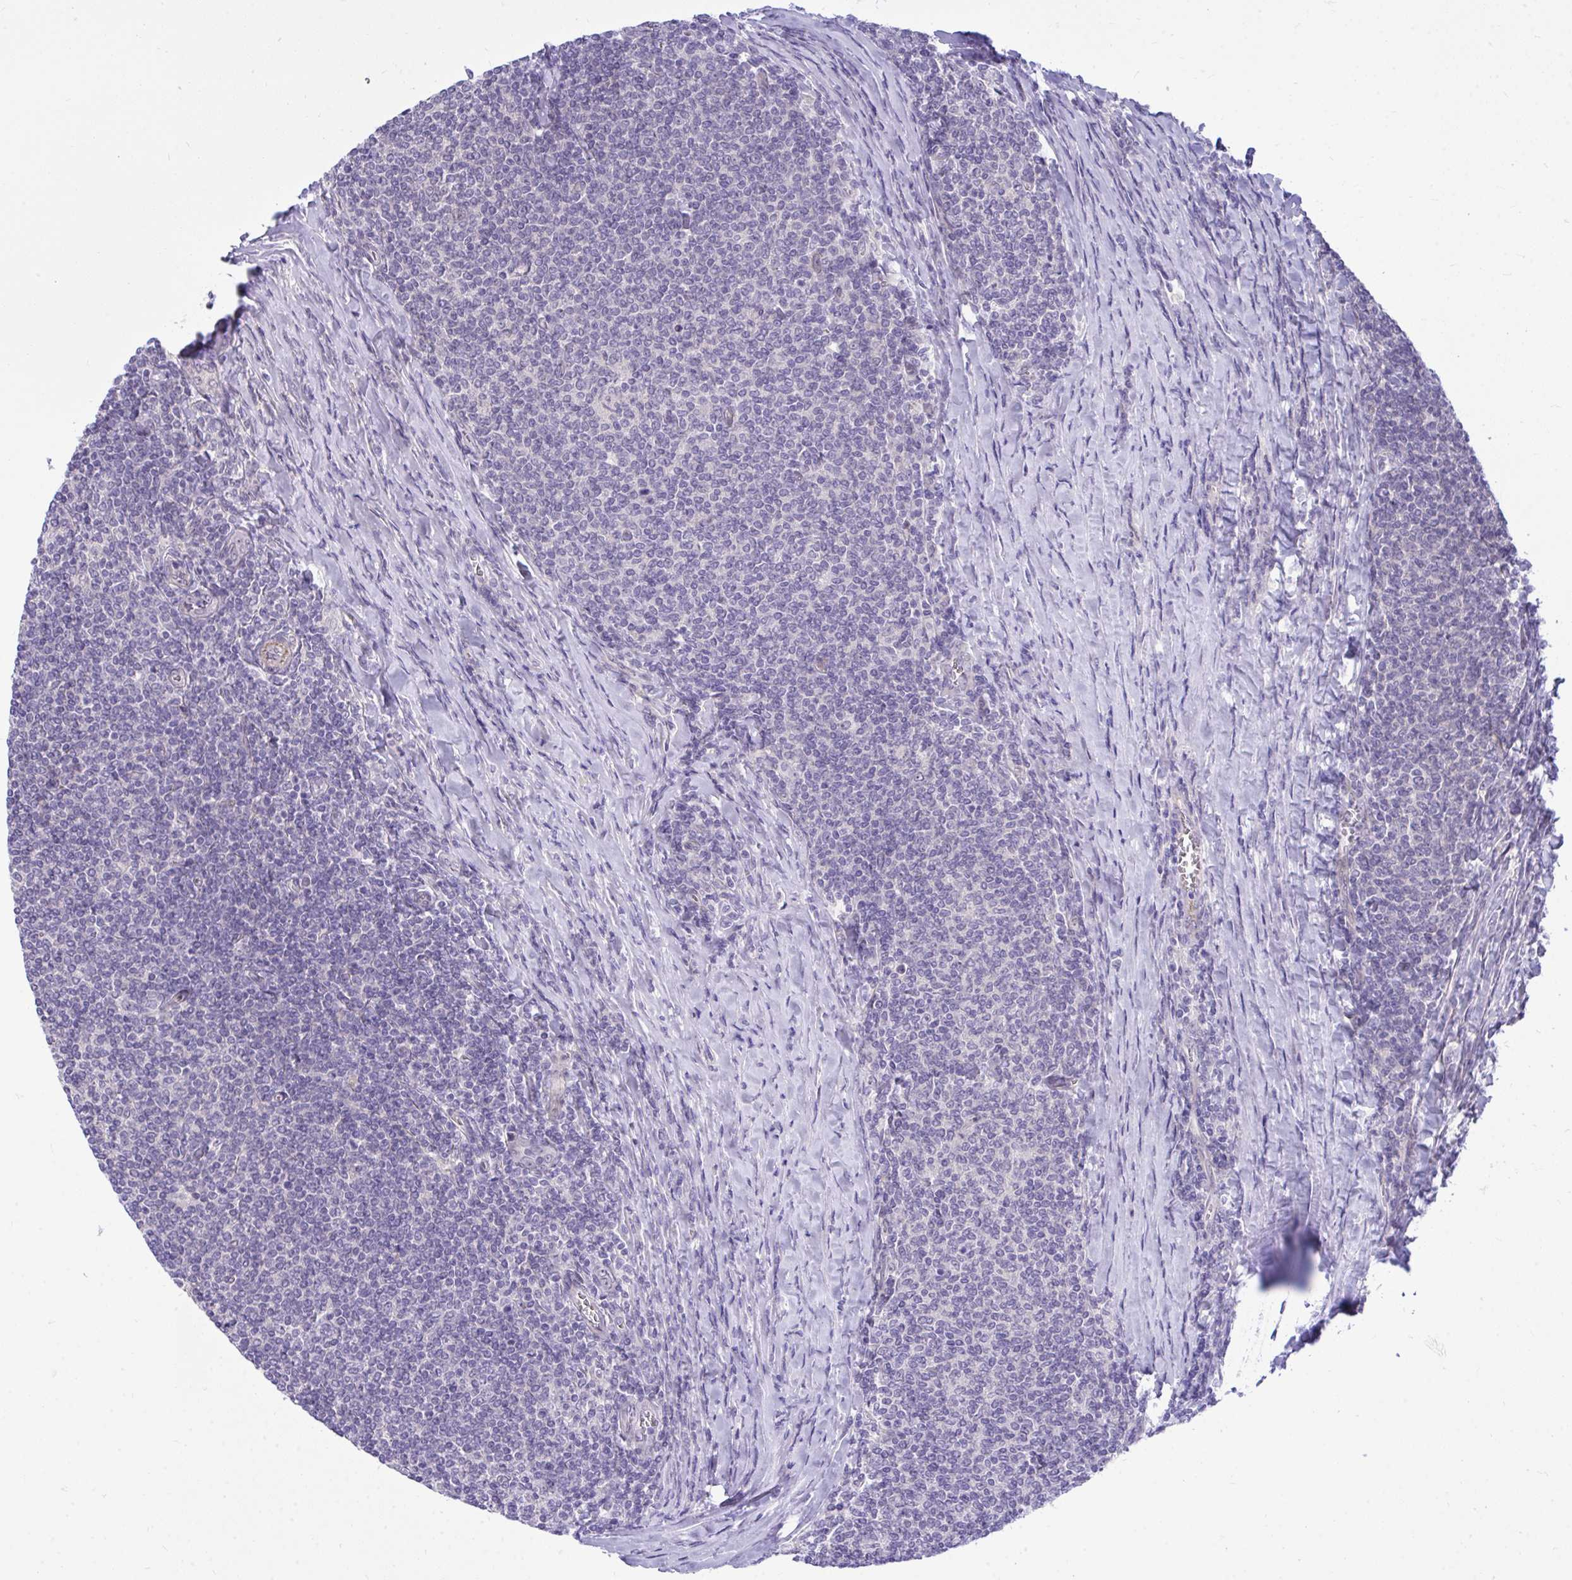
{"staining": {"intensity": "negative", "quantity": "none", "location": "none"}, "tissue": "lymphoma", "cell_type": "Tumor cells", "image_type": "cancer", "snomed": [{"axis": "morphology", "description": "Malignant lymphoma, non-Hodgkin's type, Low grade"}, {"axis": "topography", "description": "Lymph node"}], "caption": "This image is of lymphoma stained with immunohistochemistry (IHC) to label a protein in brown with the nuclei are counter-stained blue. There is no expression in tumor cells.", "gene": "HMBOX1", "patient": {"sex": "male", "age": 52}}